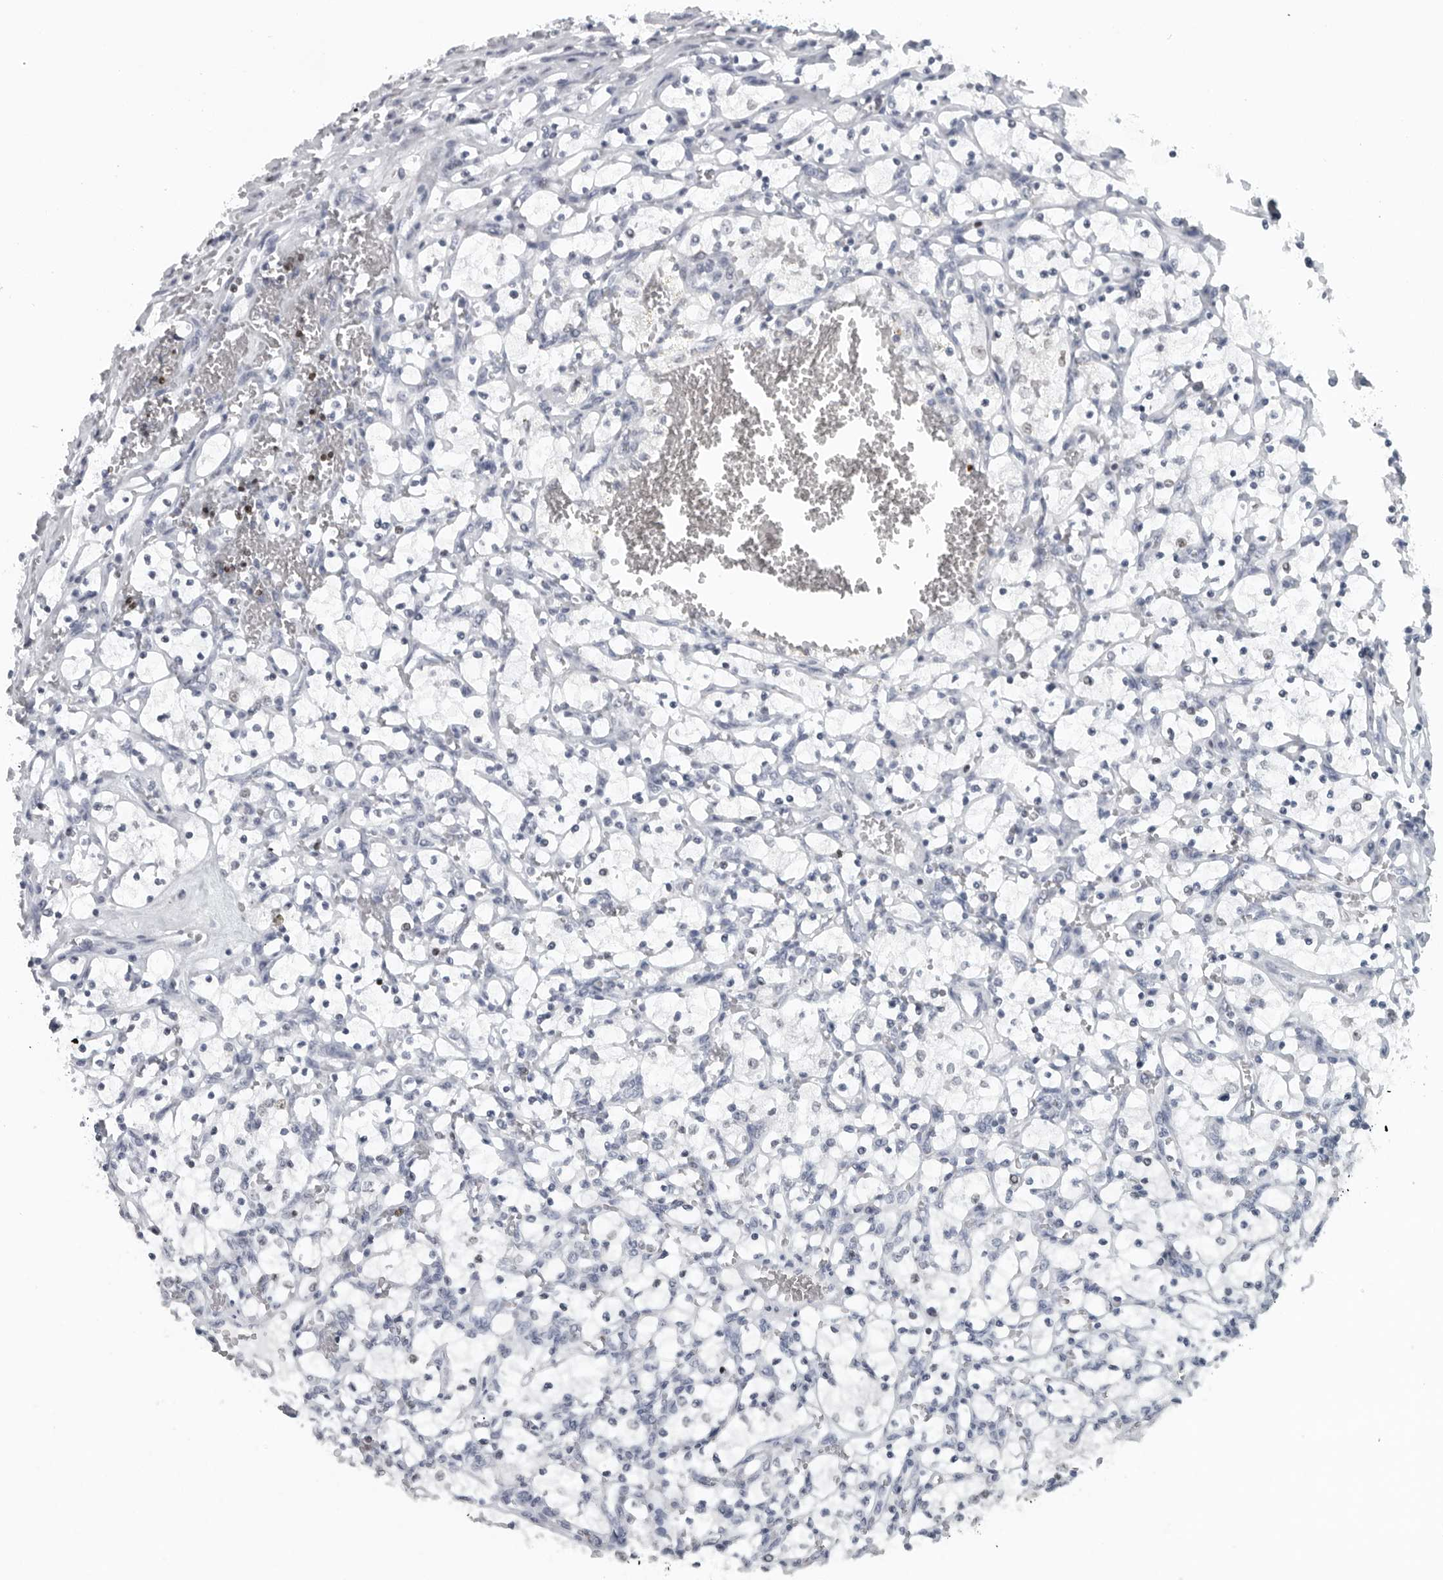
{"staining": {"intensity": "negative", "quantity": "none", "location": "none"}, "tissue": "renal cancer", "cell_type": "Tumor cells", "image_type": "cancer", "snomed": [{"axis": "morphology", "description": "Adenocarcinoma, NOS"}, {"axis": "topography", "description": "Kidney"}], "caption": "Renal cancer (adenocarcinoma) stained for a protein using IHC exhibits no positivity tumor cells.", "gene": "SATB2", "patient": {"sex": "female", "age": 69}}